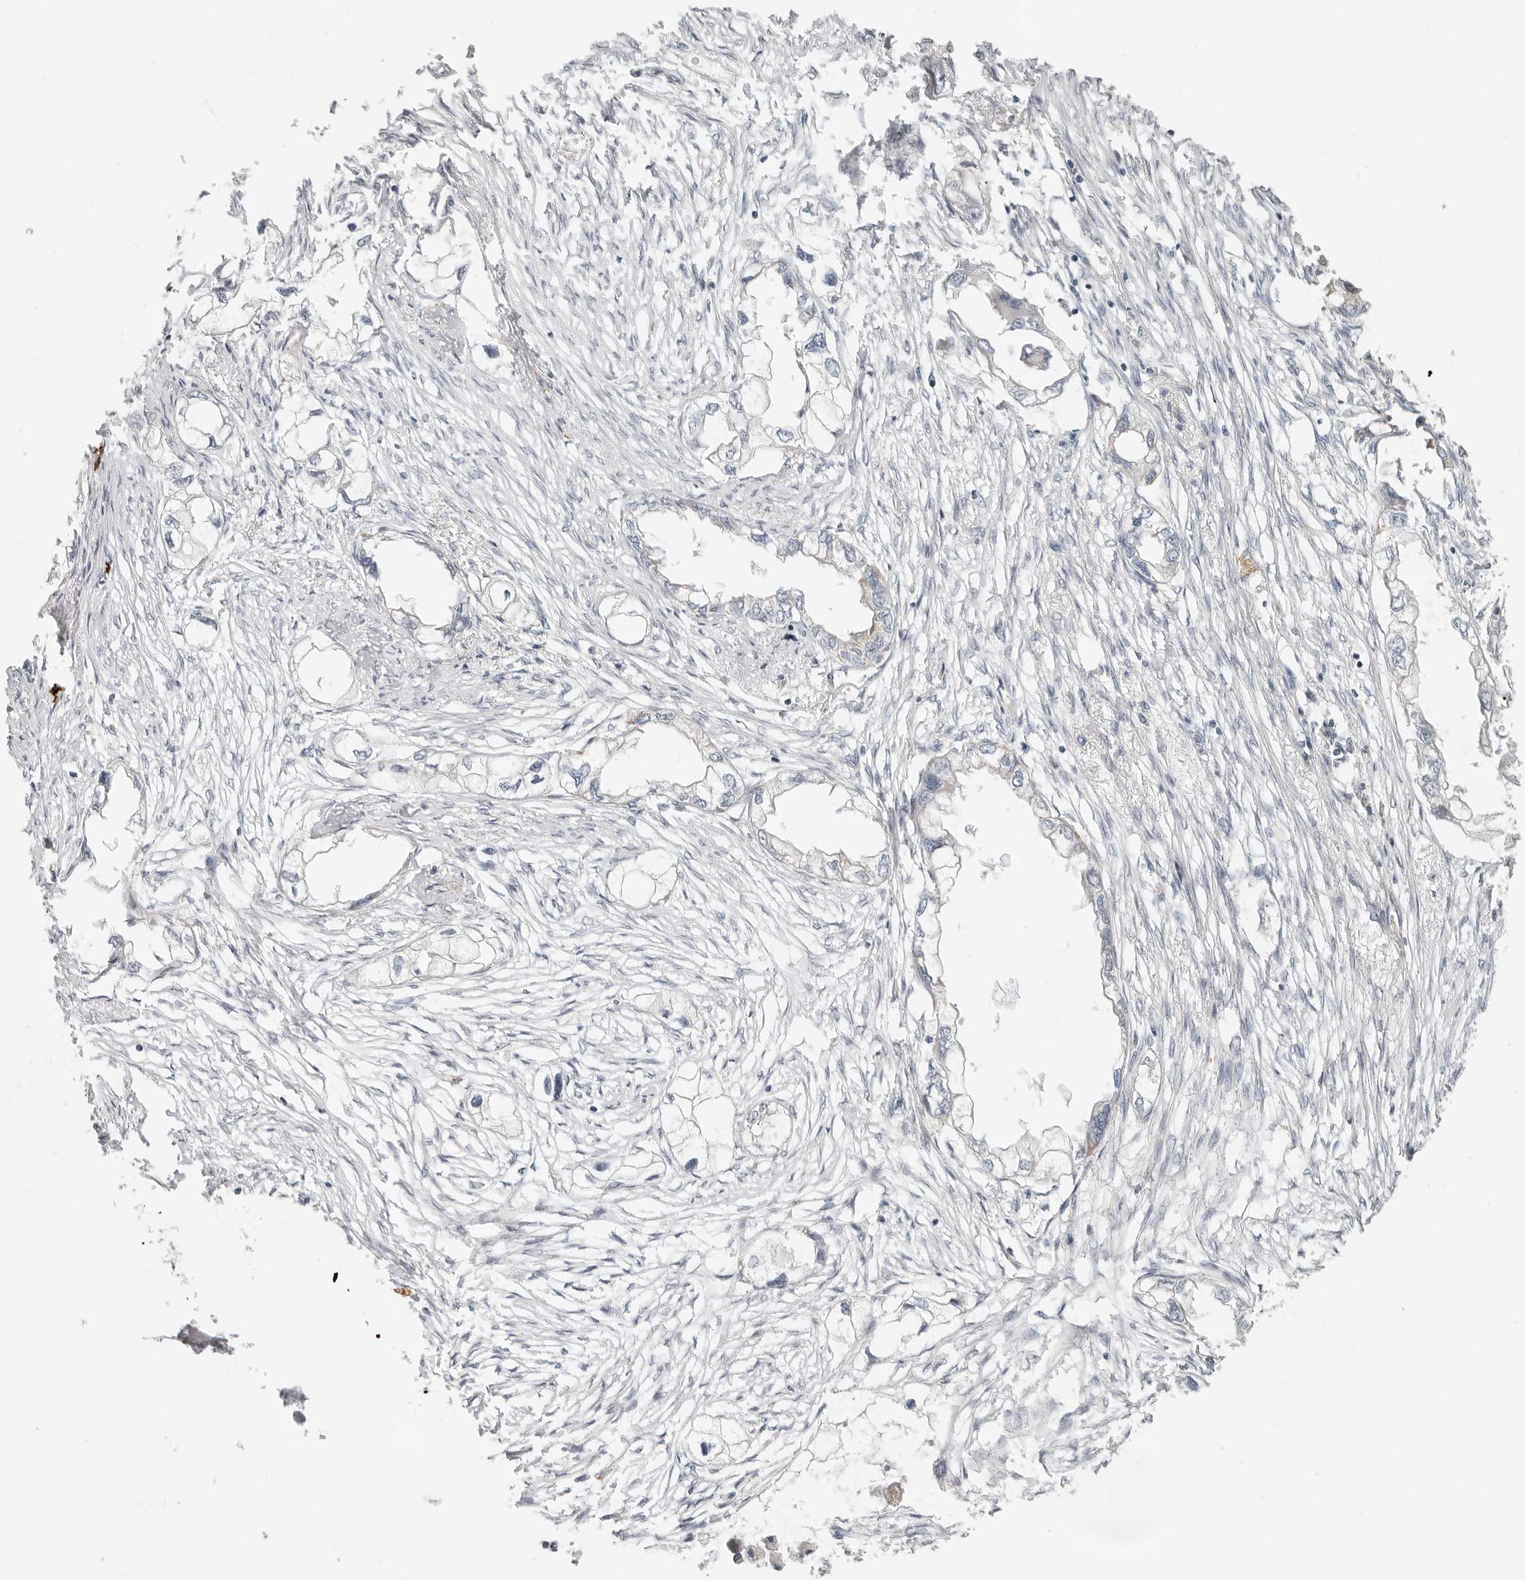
{"staining": {"intensity": "negative", "quantity": "none", "location": "none"}, "tissue": "endometrial cancer", "cell_type": "Tumor cells", "image_type": "cancer", "snomed": [{"axis": "morphology", "description": "Adenocarcinoma, NOS"}, {"axis": "morphology", "description": "Adenocarcinoma, metastatic, NOS"}, {"axis": "topography", "description": "Adipose tissue"}, {"axis": "topography", "description": "Endometrium"}], "caption": "This is a photomicrograph of immunohistochemistry (IHC) staining of endometrial cancer, which shows no positivity in tumor cells.", "gene": "SPRING1", "patient": {"sex": "female", "age": 67}}